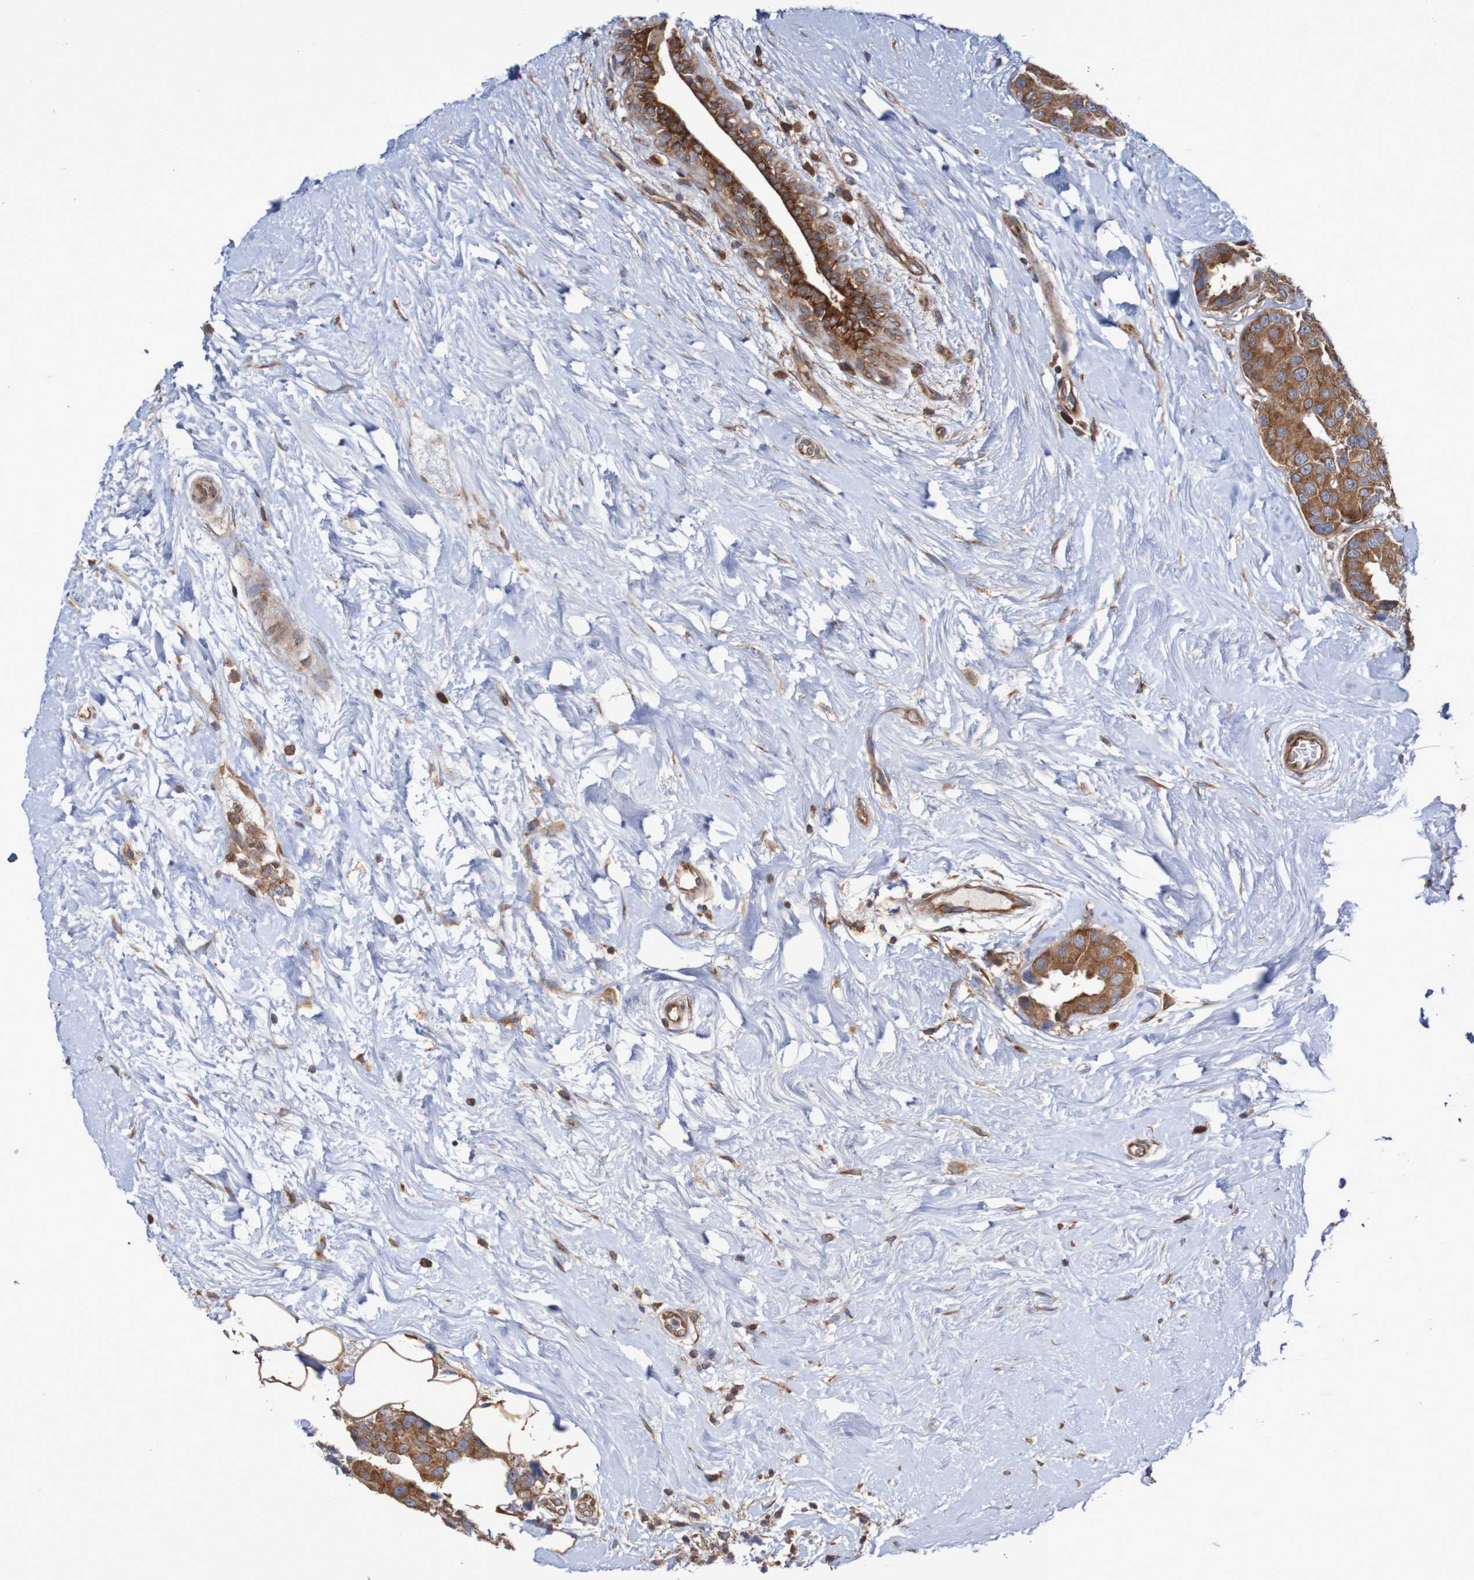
{"staining": {"intensity": "strong", "quantity": ">75%", "location": "cytoplasmic/membranous"}, "tissue": "breast cancer", "cell_type": "Tumor cells", "image_type": "cancer", "snomed": [{"axis": "morphology", "description": "Normal tissue, NOS"}, {"axis": "morphology", "description": "Duct carcinoma"}, {"axis": "topography", "description": "Breast"}], "caption": "Tumor cells exhibit high levels of strong cytoplasmic/membranous staining in about >75% of cells in human breast cancer.", "gene": "LRRC47", "patient": {"sex": "female", "age": 39}}